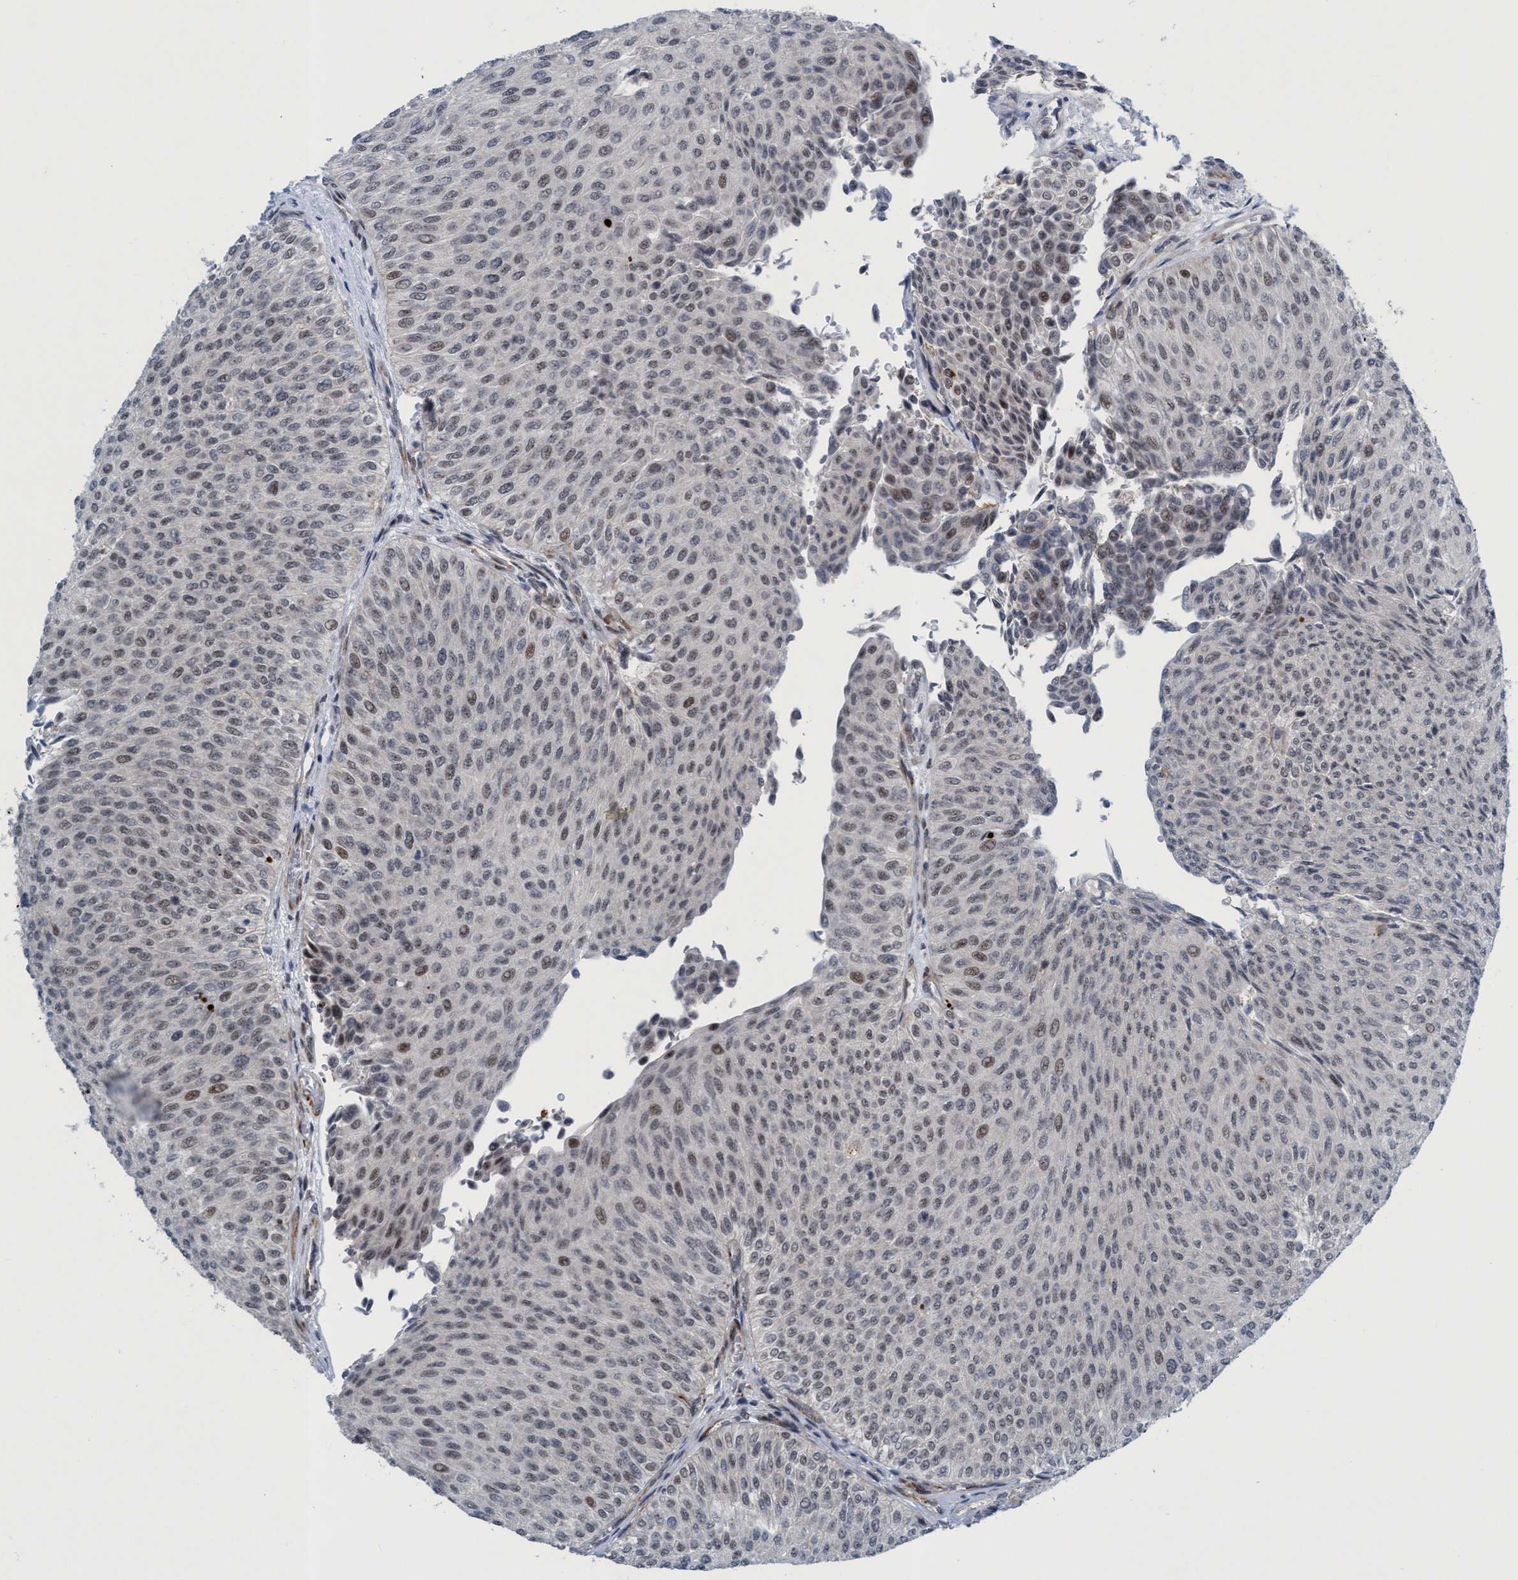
{"staining": {"intensity": "weak", "quantity": "25%-75%", "location": "nuclear"}, "tissue": "urothelial cancer", "cell_type": "Tumor cells", "image_type": "cancer", "snomed": [{"axis": "morphology", "description": "Urothelial carcinoma, Low grade"}, {"axis": "topography", "description": "Urinary bladder"}], "caption": "This is a histology image of IHC staining of low-grade urothelial carcinoma, which shows weak staining in the nuclear of tumor cells.", "gene": "CWC27", "patient": {"sex": "male", "age": 78}}